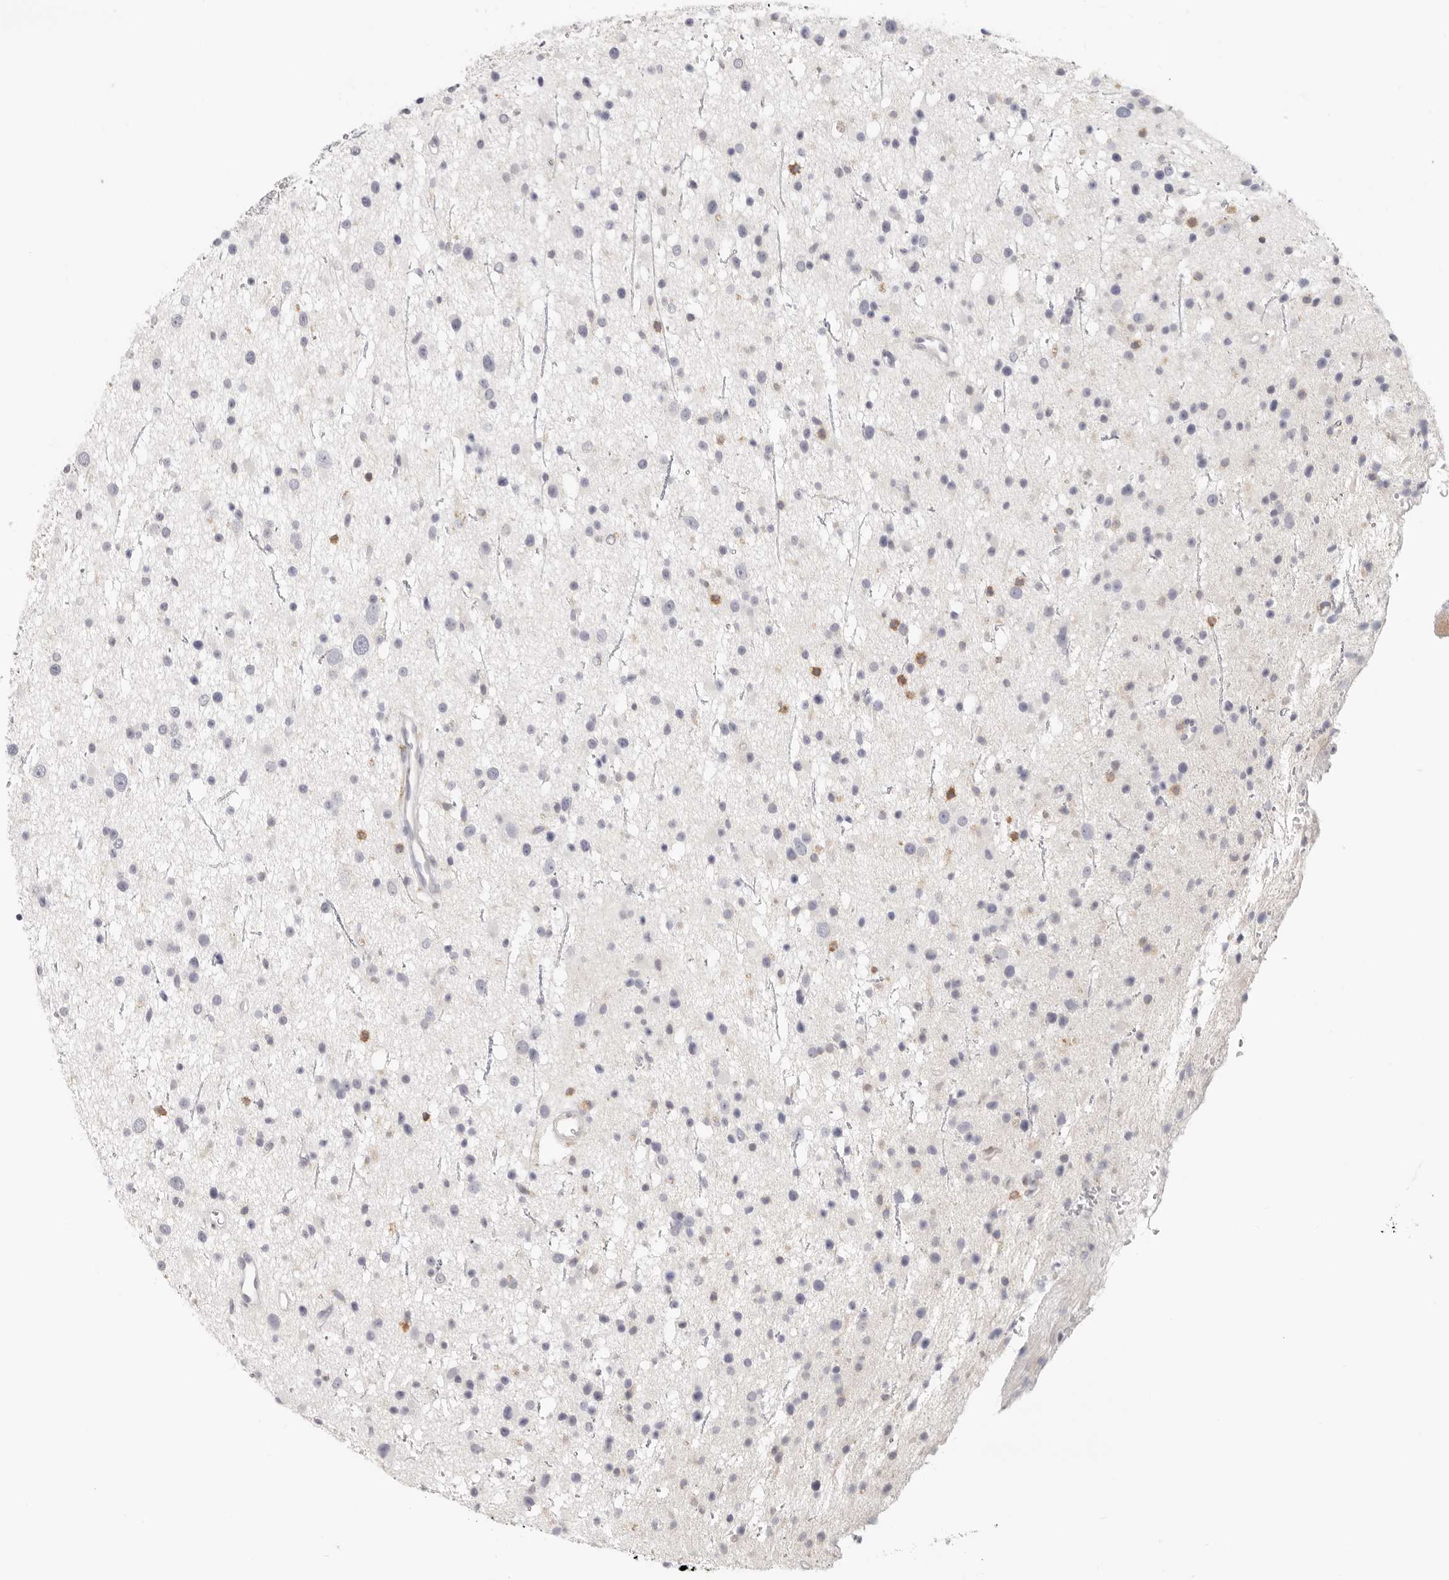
{"staining": {"intensity": "negative", "quantity": "none", "location": "none"}, "tissue": "glioma", "cell_type": "Tumor cells", "image_type": "cancer", "snomed": [{"axis": "morphology", "description": "Glioma, malignant, Low grade"}, {"axis": "topography", "description": "Cerebral cortex"}], "caption": "Low-grade glioma (malignant) was stained to show a protein in brown. There is no significant positivity in tumor cells. (DAB (3,3'-diaminobenzidine) immunohistochemistry visualized using brightfield microscopy, high magnification).", "gene": "ANXA9", "patient": {"sex": "female", "age": 39}}